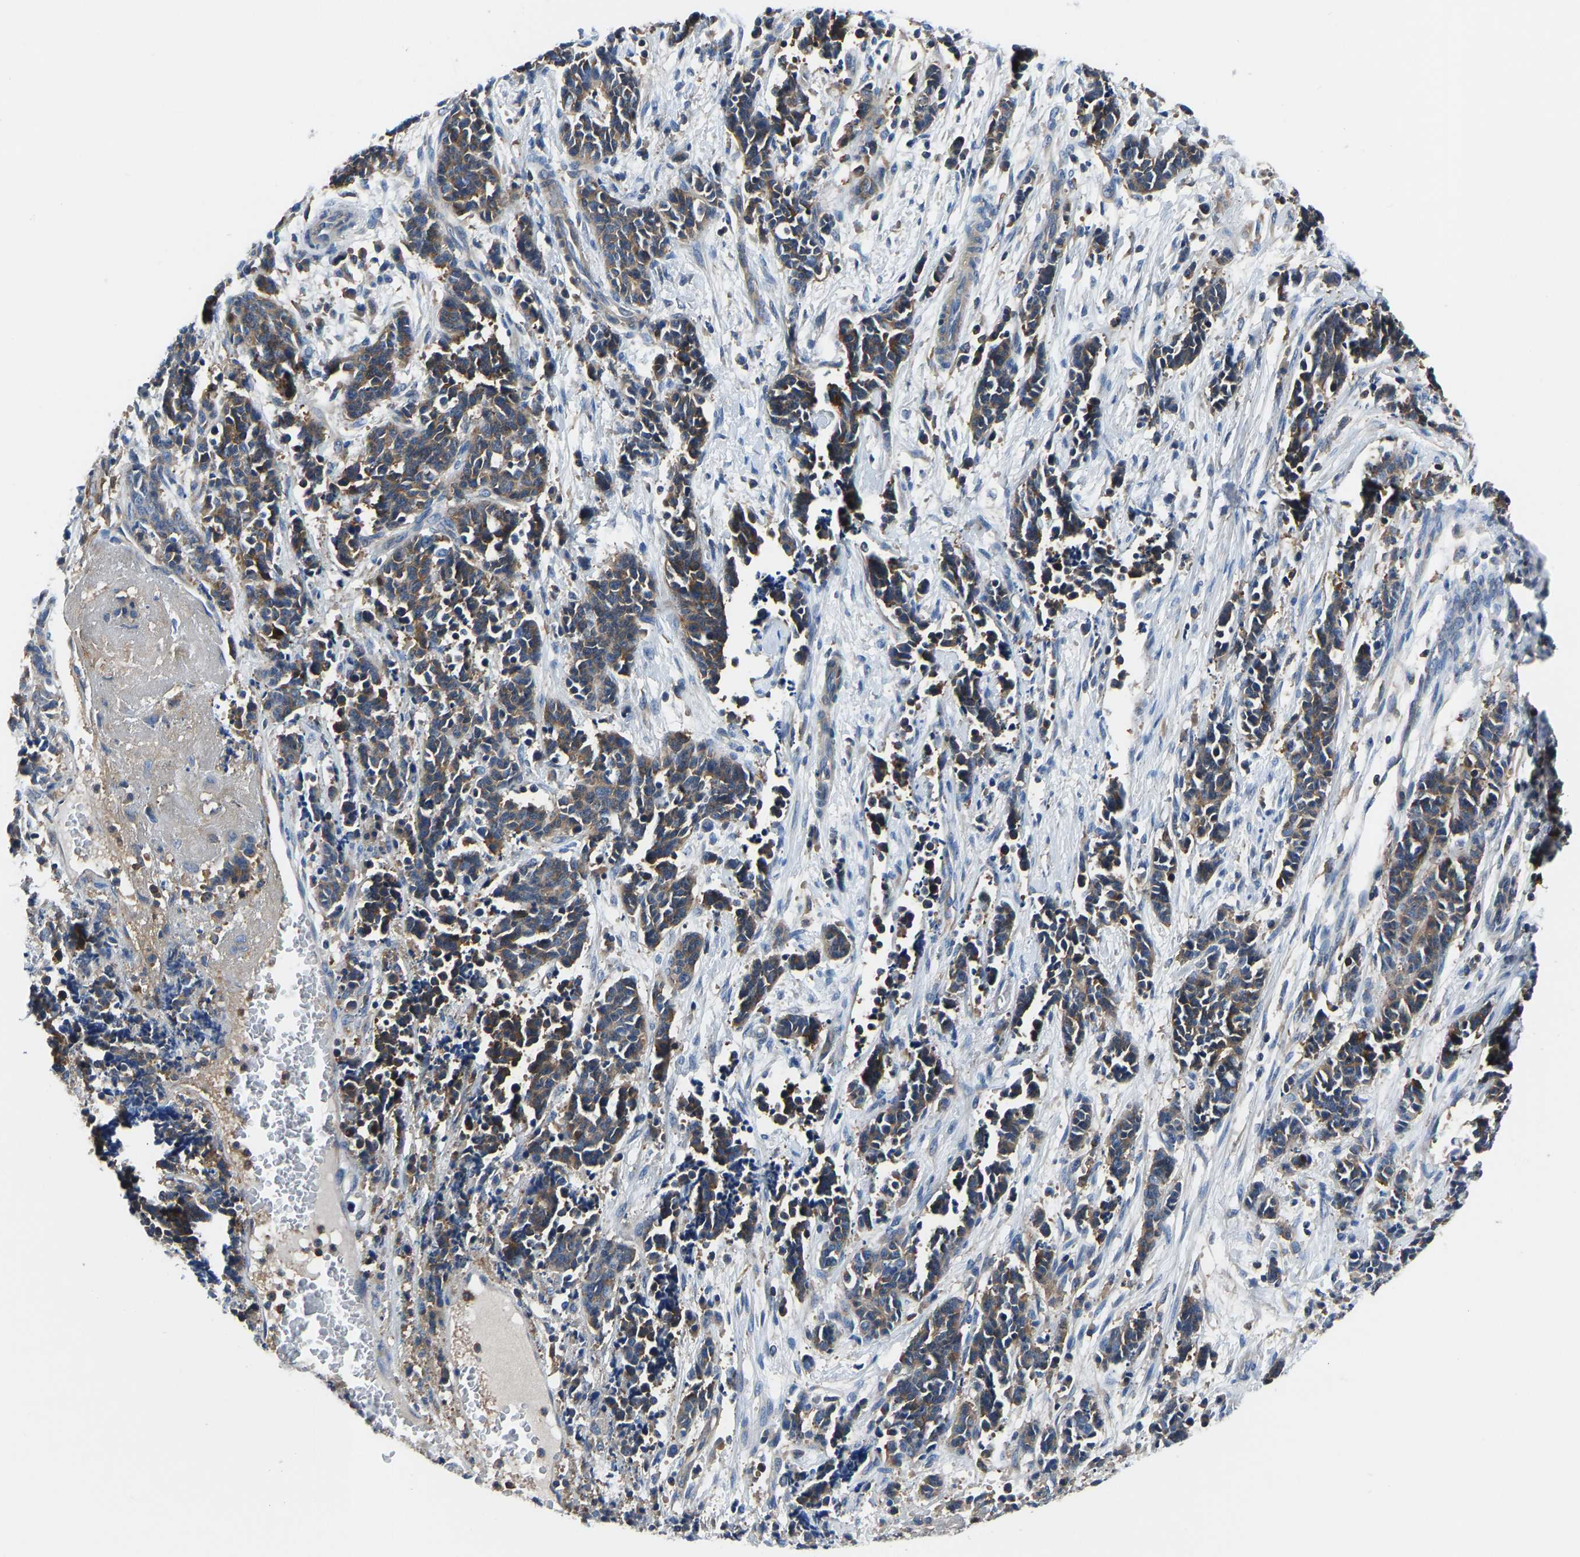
{"staining": {"intensity": "moderate", "quantity": ">75%", "location": "cytoplasmic/membranous"}, "tissue": "cervical cancer", "cell_type": "Tumor cells", "image_type": "cancer", "snomed": [{"axis": "morphology", "description": "Squamous cell carcinoma, NOS"}, {"axis": "topography", "description": "Cervix"}], "caption": "Protein staining of squamous cell carcinoma (cervical) tissue exhibits moderate cytoplasmic/membranous positivity in approximately >75% of tumor cells.", "gene": "PRKAR1A", "patient": {"sex": "female", "age": 35}}